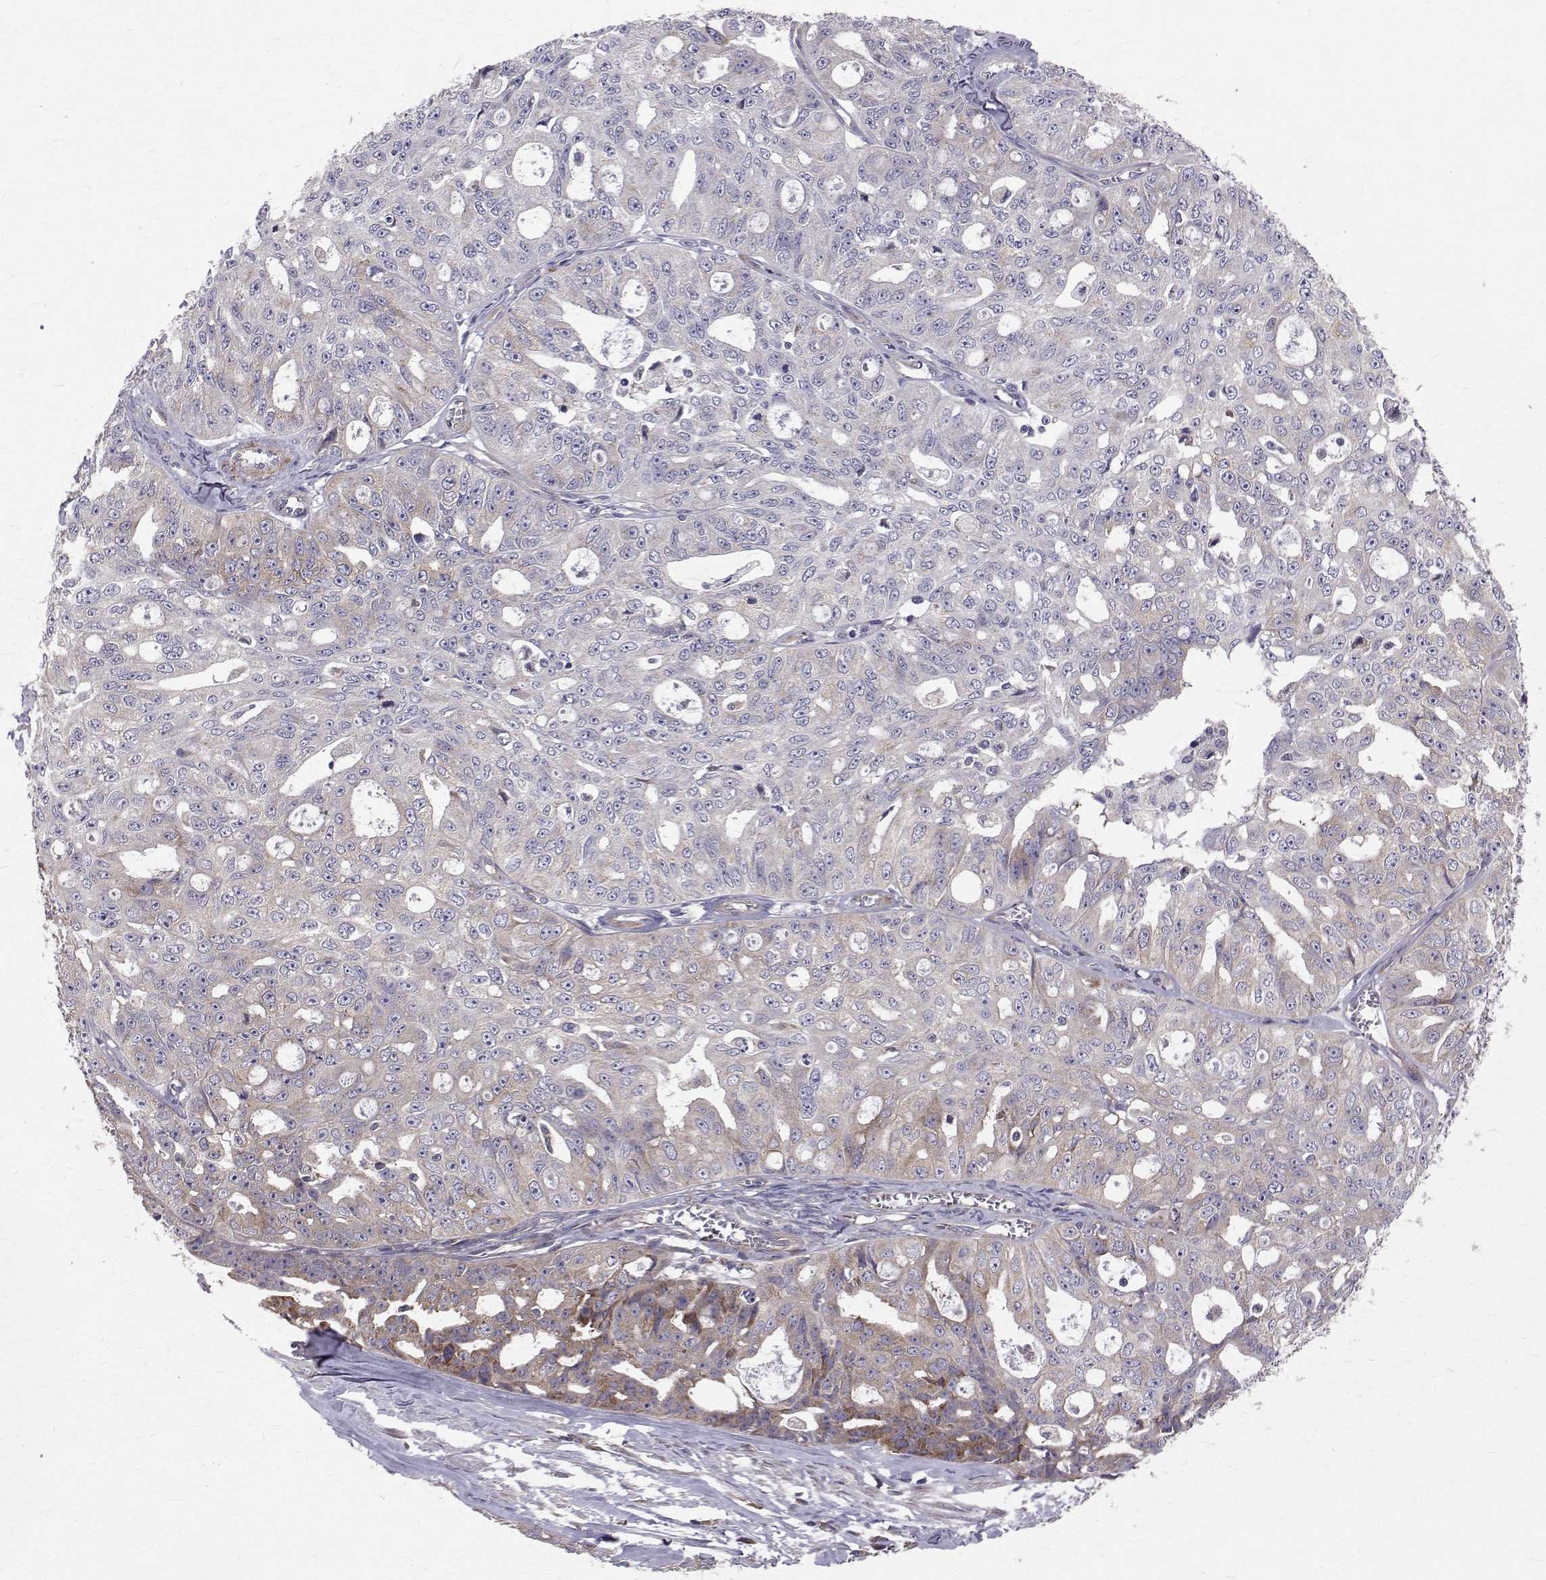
{"staining": {"intensity": "weak", "quantity": "<25%", "location": "cytoplasmic/membranous"}, "tissue": "ovarian cancer", "cell_type": "Tumor cells", "image_type": "cancer", "snomed": [{"axis": "morphology", "description": "Carcinoma, endometroid"}, {"axis": "topography", "description": "Ovary"}], "caption": "The immunohistochemistry micrograph has no significant expression in tumor cells of ovarian endometroid carcinoma tissue. (Stains: DAB IHC with hematoxylin counter stain, Microscopy: brightfield microscopy at high magnification).", "gene": "ARFGAP1", "patient": {"sex": "female", "age": 65}}